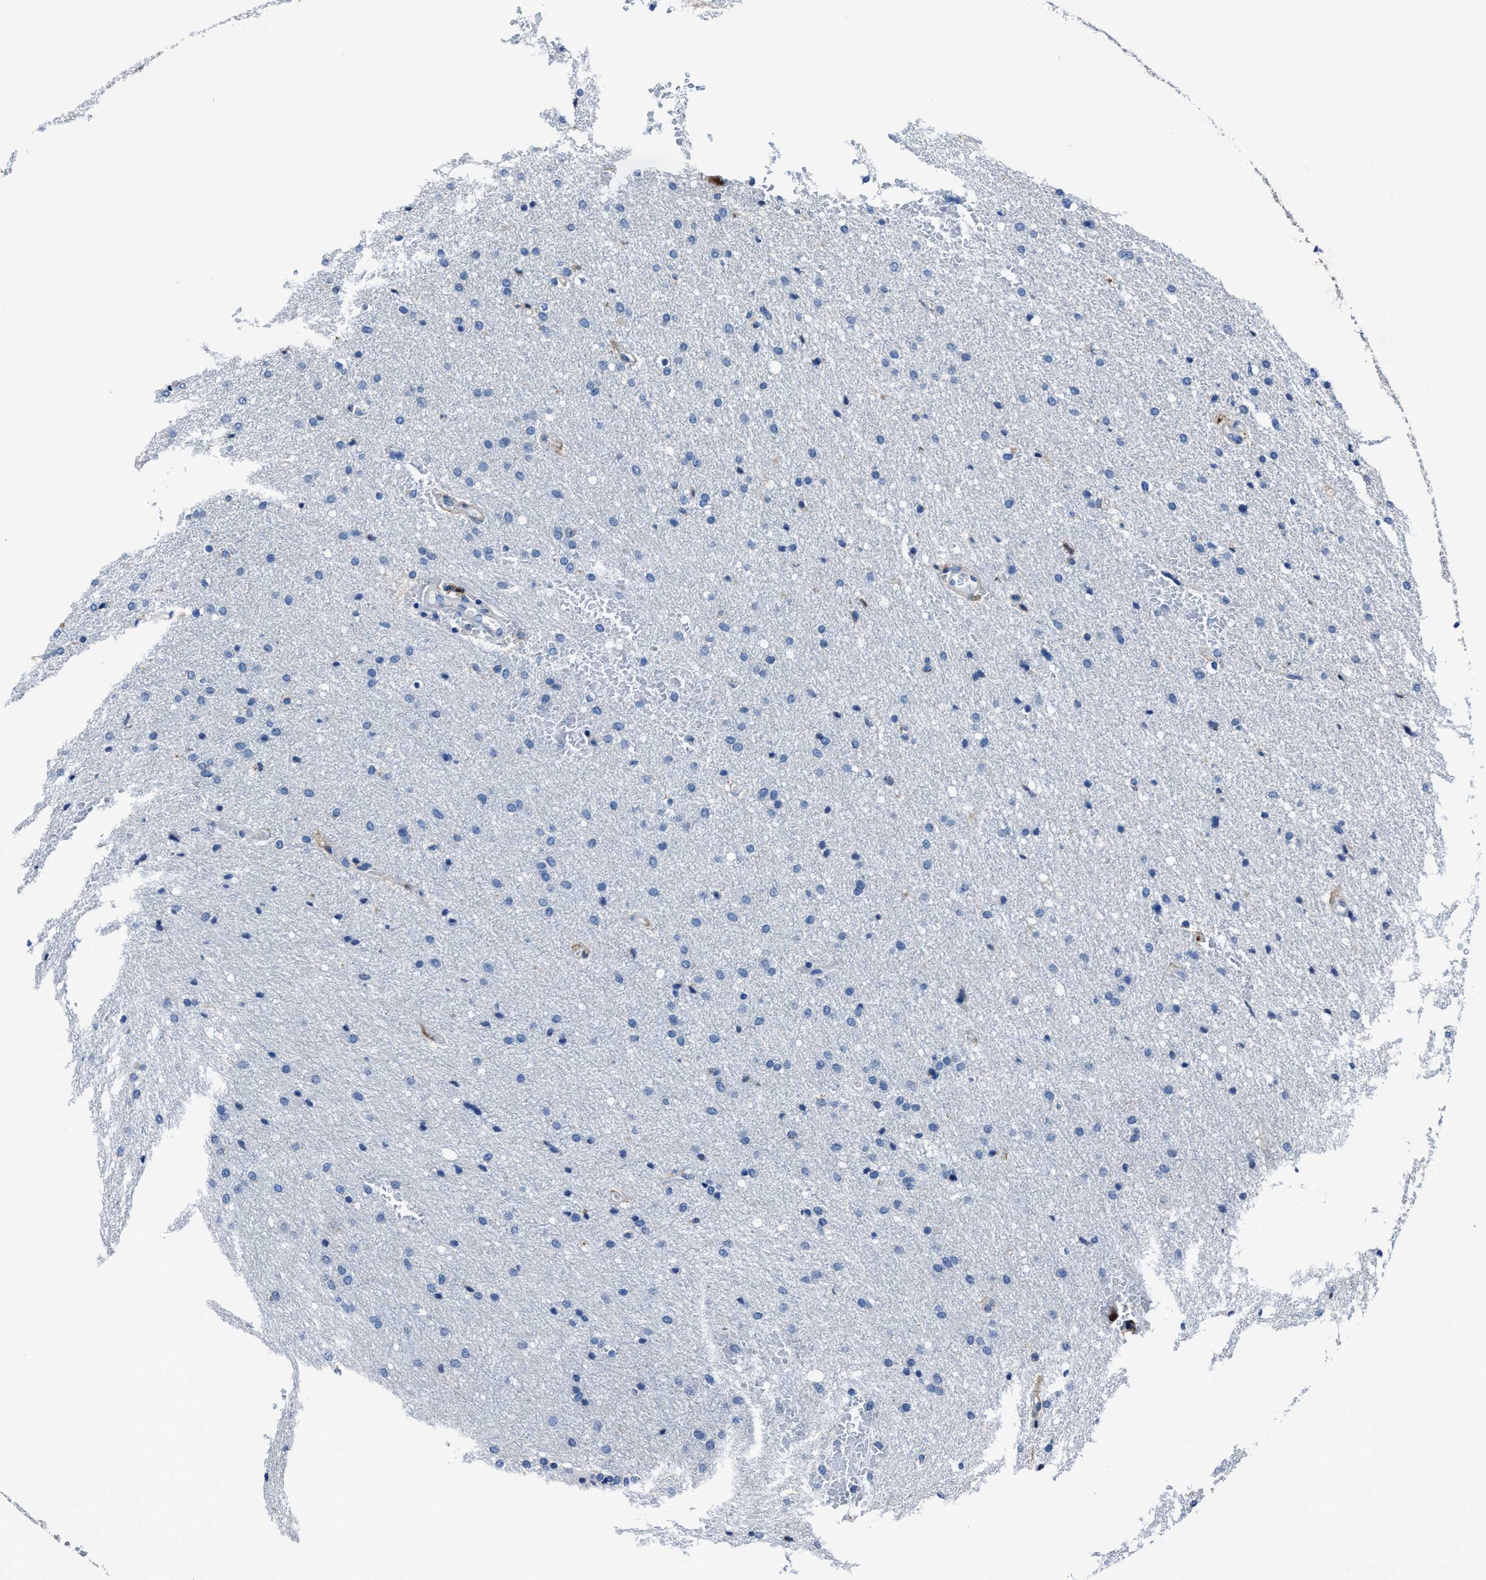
{"staining": {"intensity": "negative", "quantity": "none", "location": "none"}, "tissue": "glioma", "cell_type": "Tumor cells", "image_type": "cancer", "snomed": [{"axis": "morphology", "description": "Glioma, malignant, Low grade"}, {"axis": "topography", "description": "Brain"}], "caption": "The immunohistochemistry micrograph has no significant expression in tumor cells of glioma tissue.", "gene": "FGL2", "patient": {"sex": "female", "age": 37}}